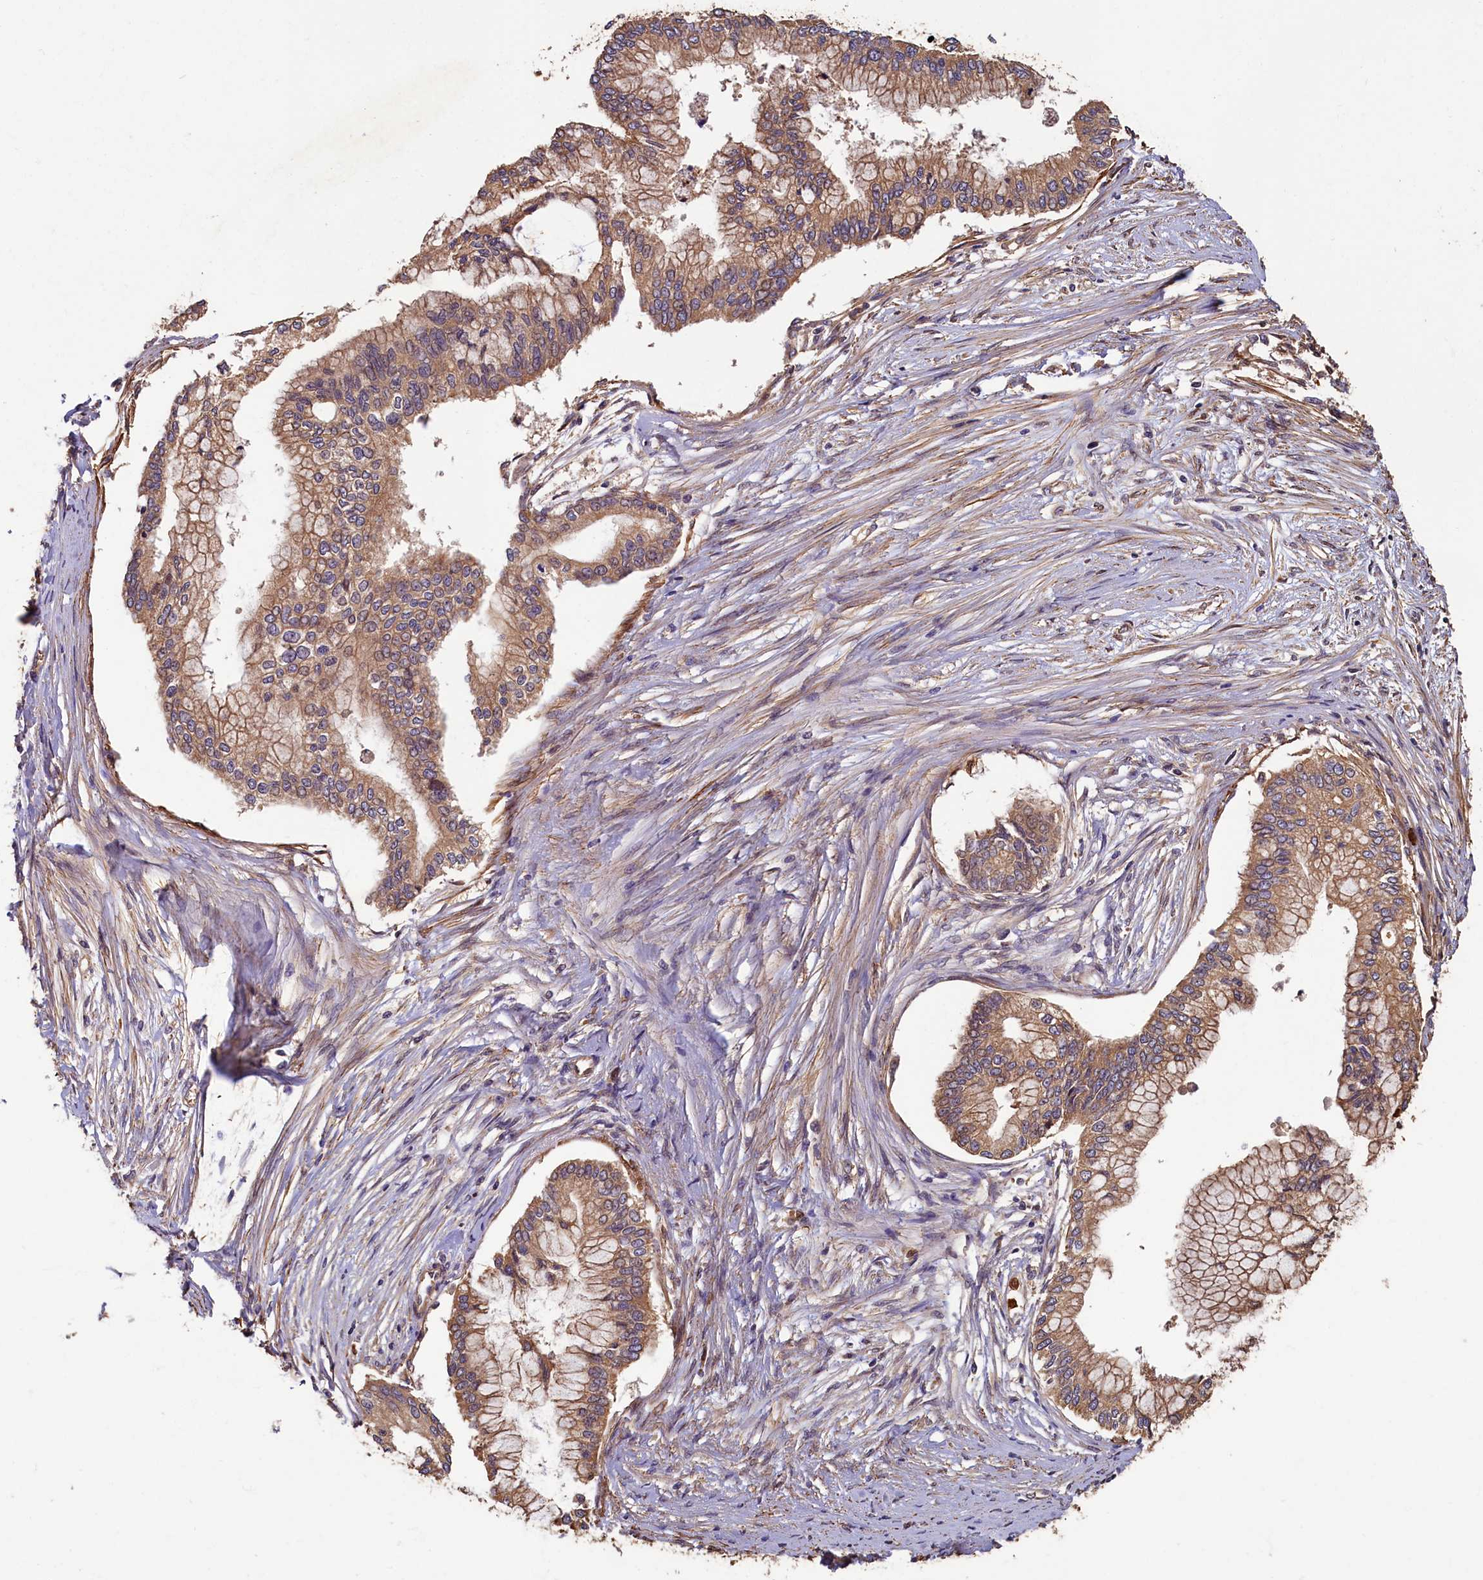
{"staining": {"intensity": "moderate", "quantity": ">75%", "location": "cytoplasmic/membranous"}, "tissue": "pancreatic cancer", "cell_type": "Tumor cells", "image_type": "cancer", "snomed": [{"axis": "morphology", "description": "Adenocarcinoma, NOS"}, {"axis": "topography", "description": "Pancreas"}], "caption": "Protein analysis of pancreatic adenocarcinoma tissue reveals moderate cytoplasmic/membranous positivity in about >75% of tumor cells.", "gene": "CCDC102B", "patient": {"sex": "male", "age": 46}}